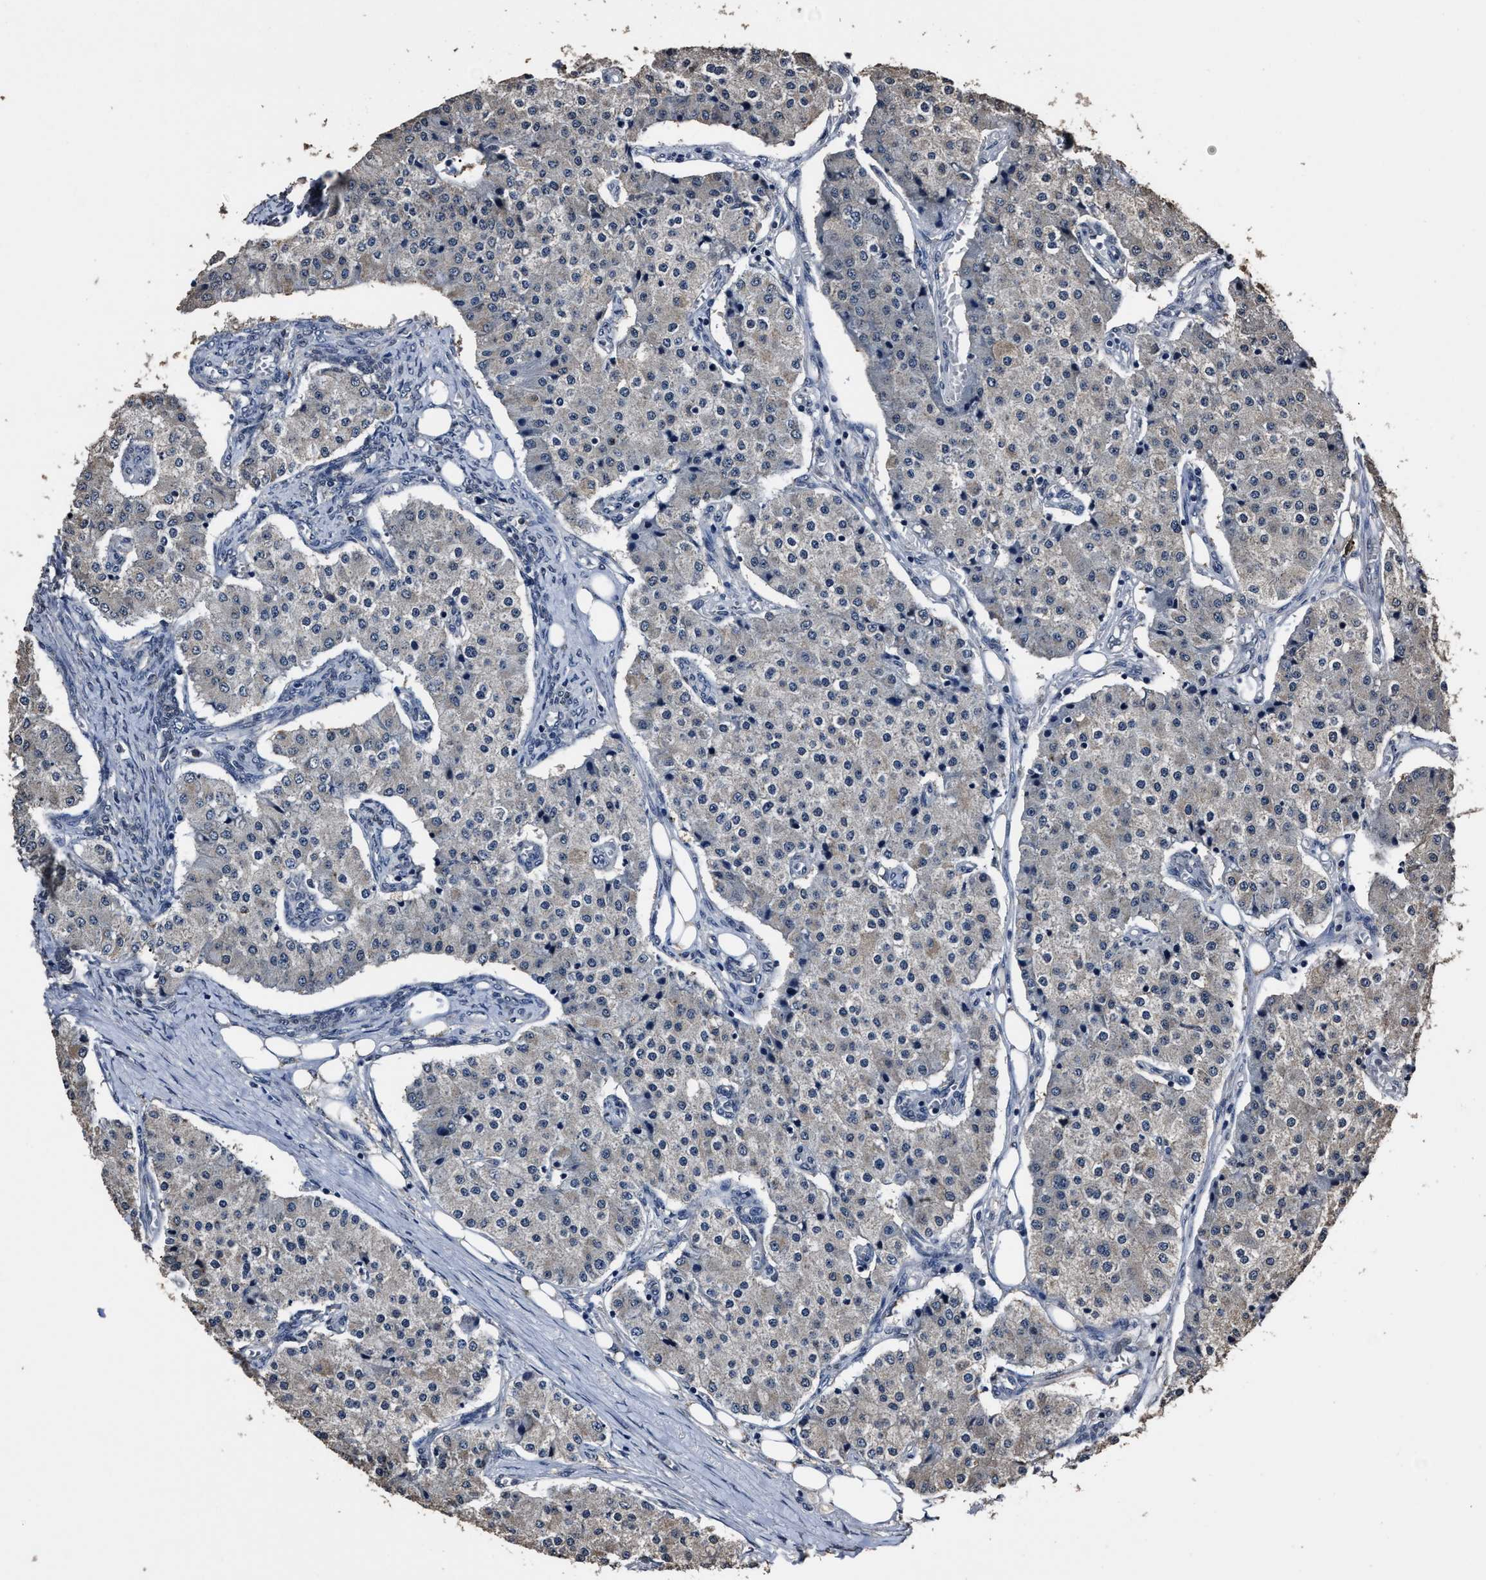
{"staining": {"intensity": "negative", "quantity": "none", "location": "none"}, "tissue": "carcinoid", "cell_type": "Tumor cells", "image_type": "cancer", "snomed": [{"axis": "morphology", "description": "Carcinoid, malignant, NOS"}, {"axis": "topography", "description": "Colon"}], "caption": "A high-resolution micrograph shows immunohistochemistry (IHC) staining of carcinoid (malignant), which shows no significant positivity in tumor cells.", "gene": "RSBN1L", "patient": {"sex": "female", "age": 52}}